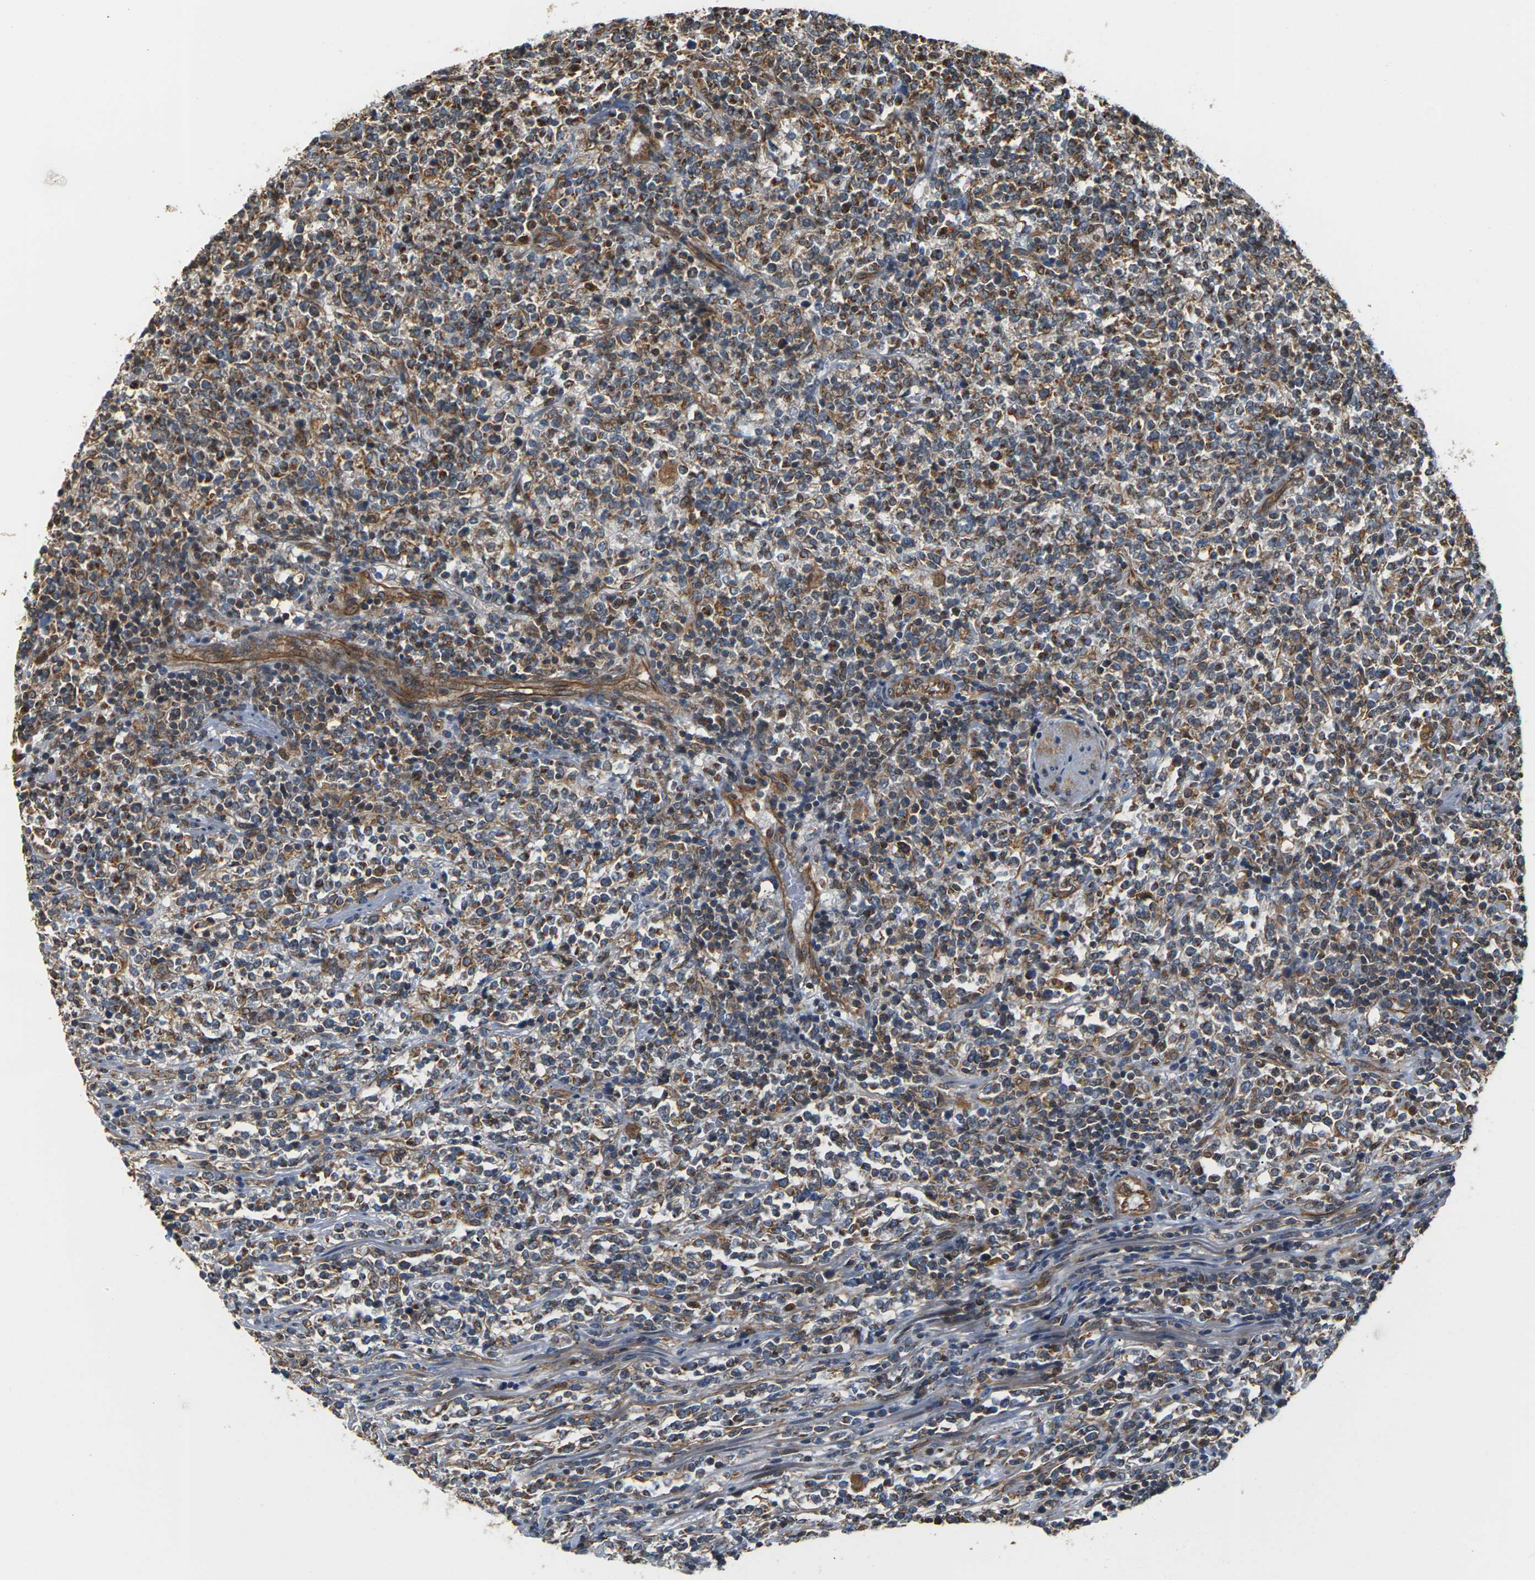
{"staining": {"intensity": "strong", "quantity": ">75%", "location": "cytoplasmic/membranous"}, "tissue": "lymphoma", "cell_type": "Tumor cells", "image_type": "cancer", "snomed": [{"axis": "morphology", "description": "Malignant lymphoma, non-Hodgkin's type, High grade"}, {"axis": "topography", "description": "Soft tissue"}], "caption": "This photomicrograph displays lymphoma stained with immunohistochemistry to label a protein in brown. The cytoplasmic/membranous of tumor cells show strong positivity for the protein. Nuclei are counter-stained blue.", "gene": "PCDHB4", "patient": {"sex": "male", "age": 18}}